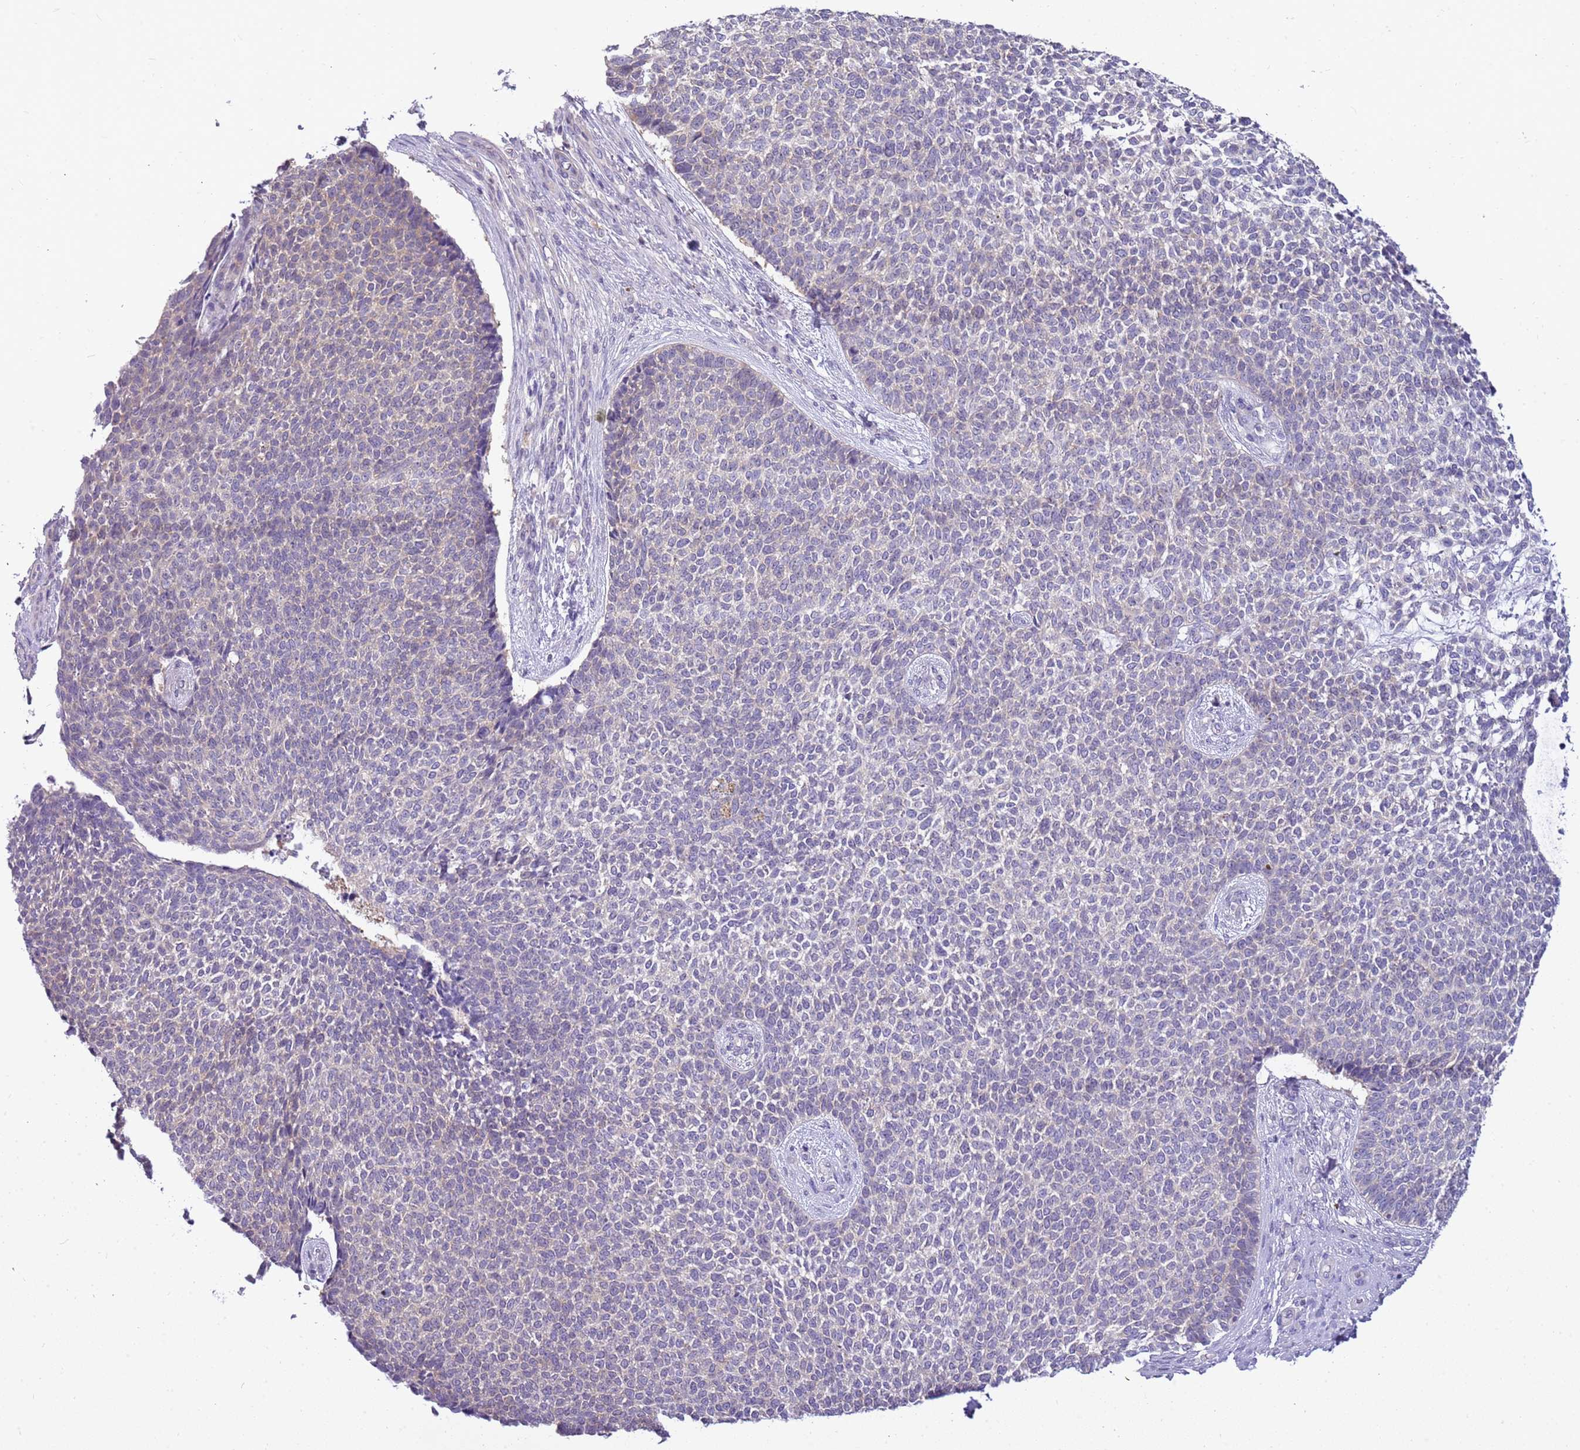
{"staining": {"intensity": "negative", "quantity": "none", "location": "none"}, "tissue": "skin cancer", "cell_type": "Tumor cells", "image_type": "cancer", "snomed": [{"axis": "morphology", "description": "Basal cell carcinoma"}, {"axis": "topography", "description": "Skin"}], "caption": "High power microscopy image of an IHC image of skin cancer, revealing no significant positivity in tumor cells.", "gene": "CAPN7", "patient": {"sex": "female", "age": 84}}